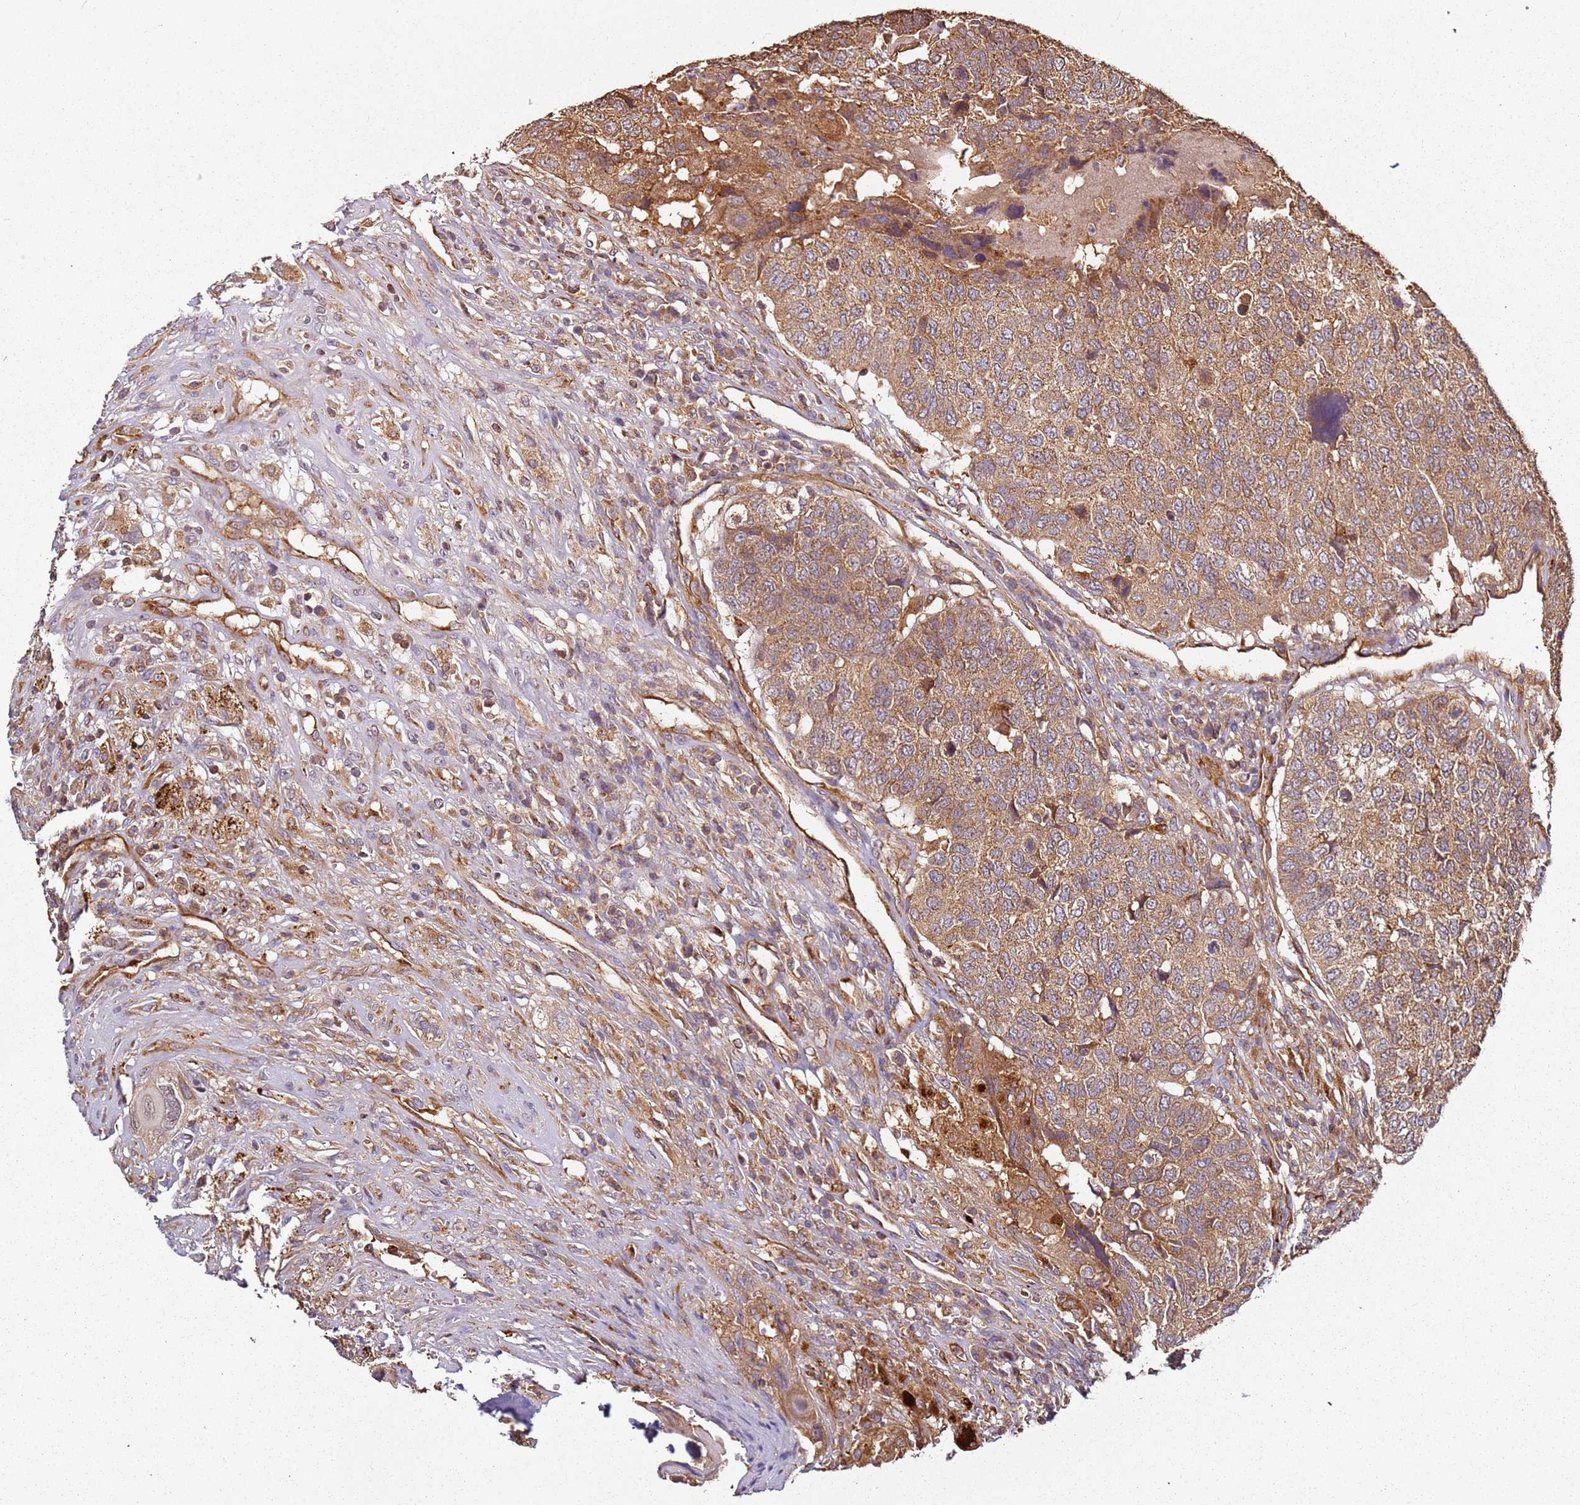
{"staining": {"intensity": "moderate", "quantity": ">75%", "location": "cytoplasmic/membranous"}, "tissue": "head and neck cancer", "cell_type": "Tumor cells", "image_type": "cancer", "snomed": [{"axis": "morphology", "description": "Squamous cell carcinoma, NOS"}, {"axis": "topography", "description": "Head-Neck"}], "caption": "Immunohistochemical staining of head and neck squamous cell carcinoma demonstrates moderate cytoplasmic/membranous protein expression in about >75% of tumor cells.", "gene": "SCGB2B2", "patient": {"sex": "male", "age": 66}}